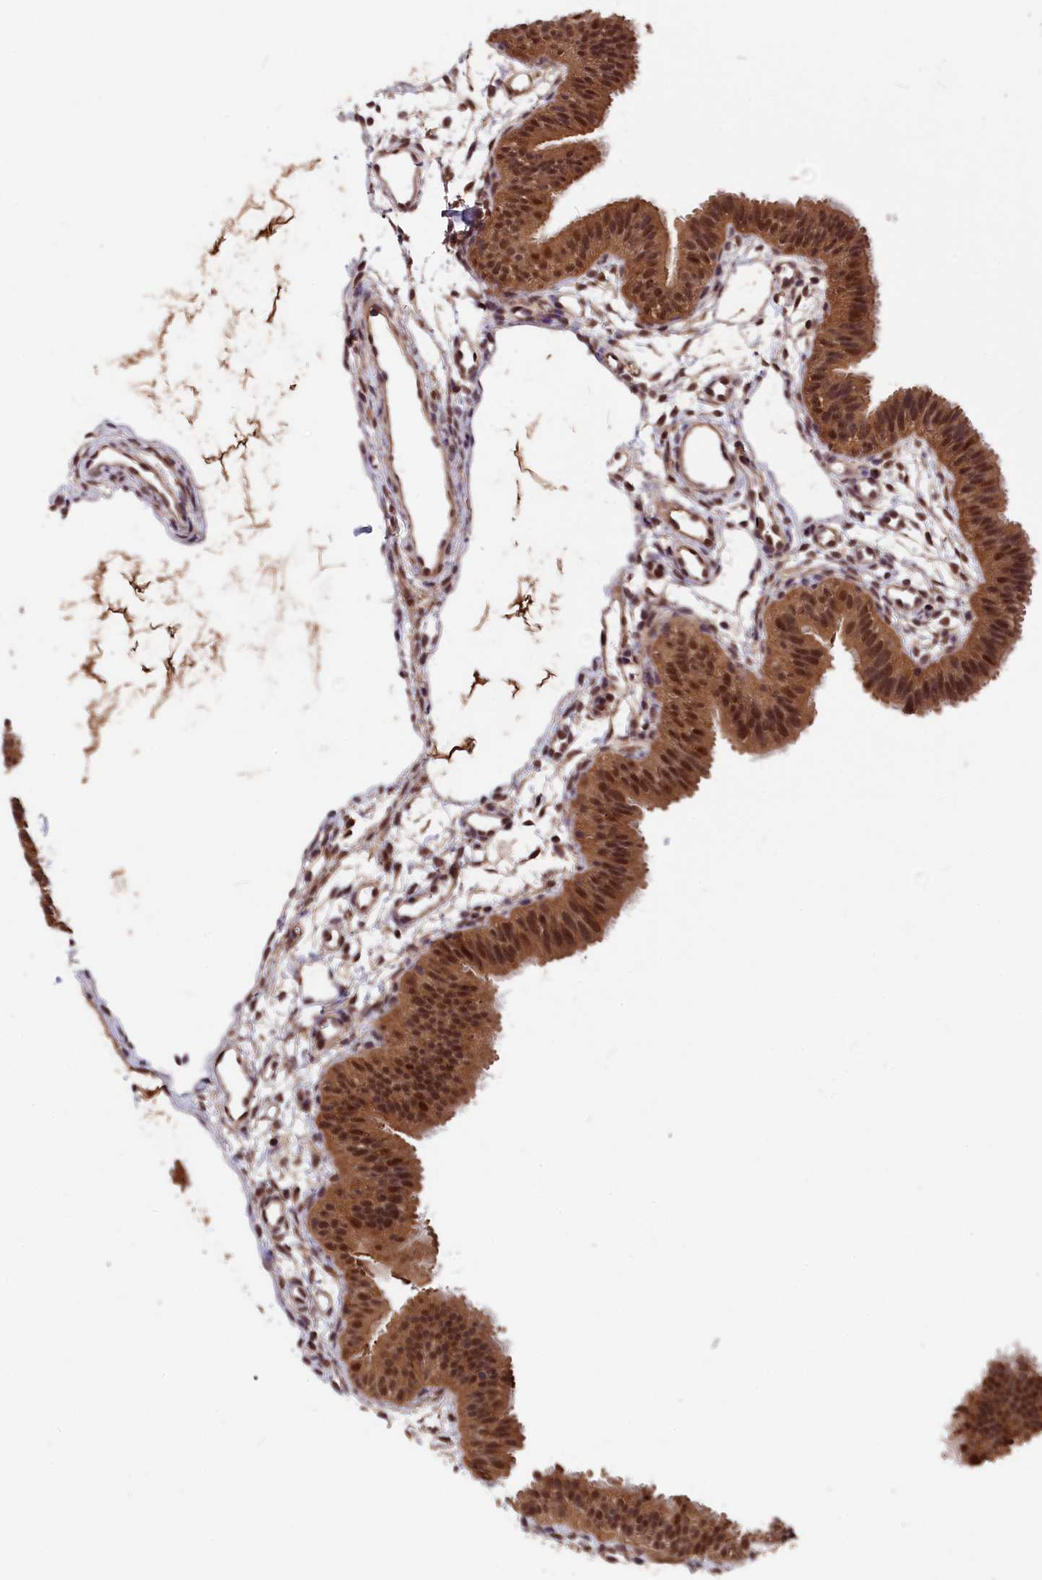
{"staining": {"intensity": "moderate", "quantity": ">75%", "location": "cytoplasmic/membranous,nuclear"}, "tissue": "fallopian tube", "cell_type": "Glandular cells", "image_type": "normal", "snomed": [{"axis": "morphology", "description": "Normal tissue, NOS"}, {"axis": "topography", "description": "Fallopian tube"}], "caption": "Benign fallopian tube reveals moderate cytoplasmic/membranous,nuclear staining in about >75% of glandular cells The protein is stained brown, and the nuclei are stained in blue (DAB (3,3'-diaminobenzidine) IHC with brightfield microscopy, high magnification)..", "gene": "ADRM1", "patient": {"sex": "female", "age": 35}}